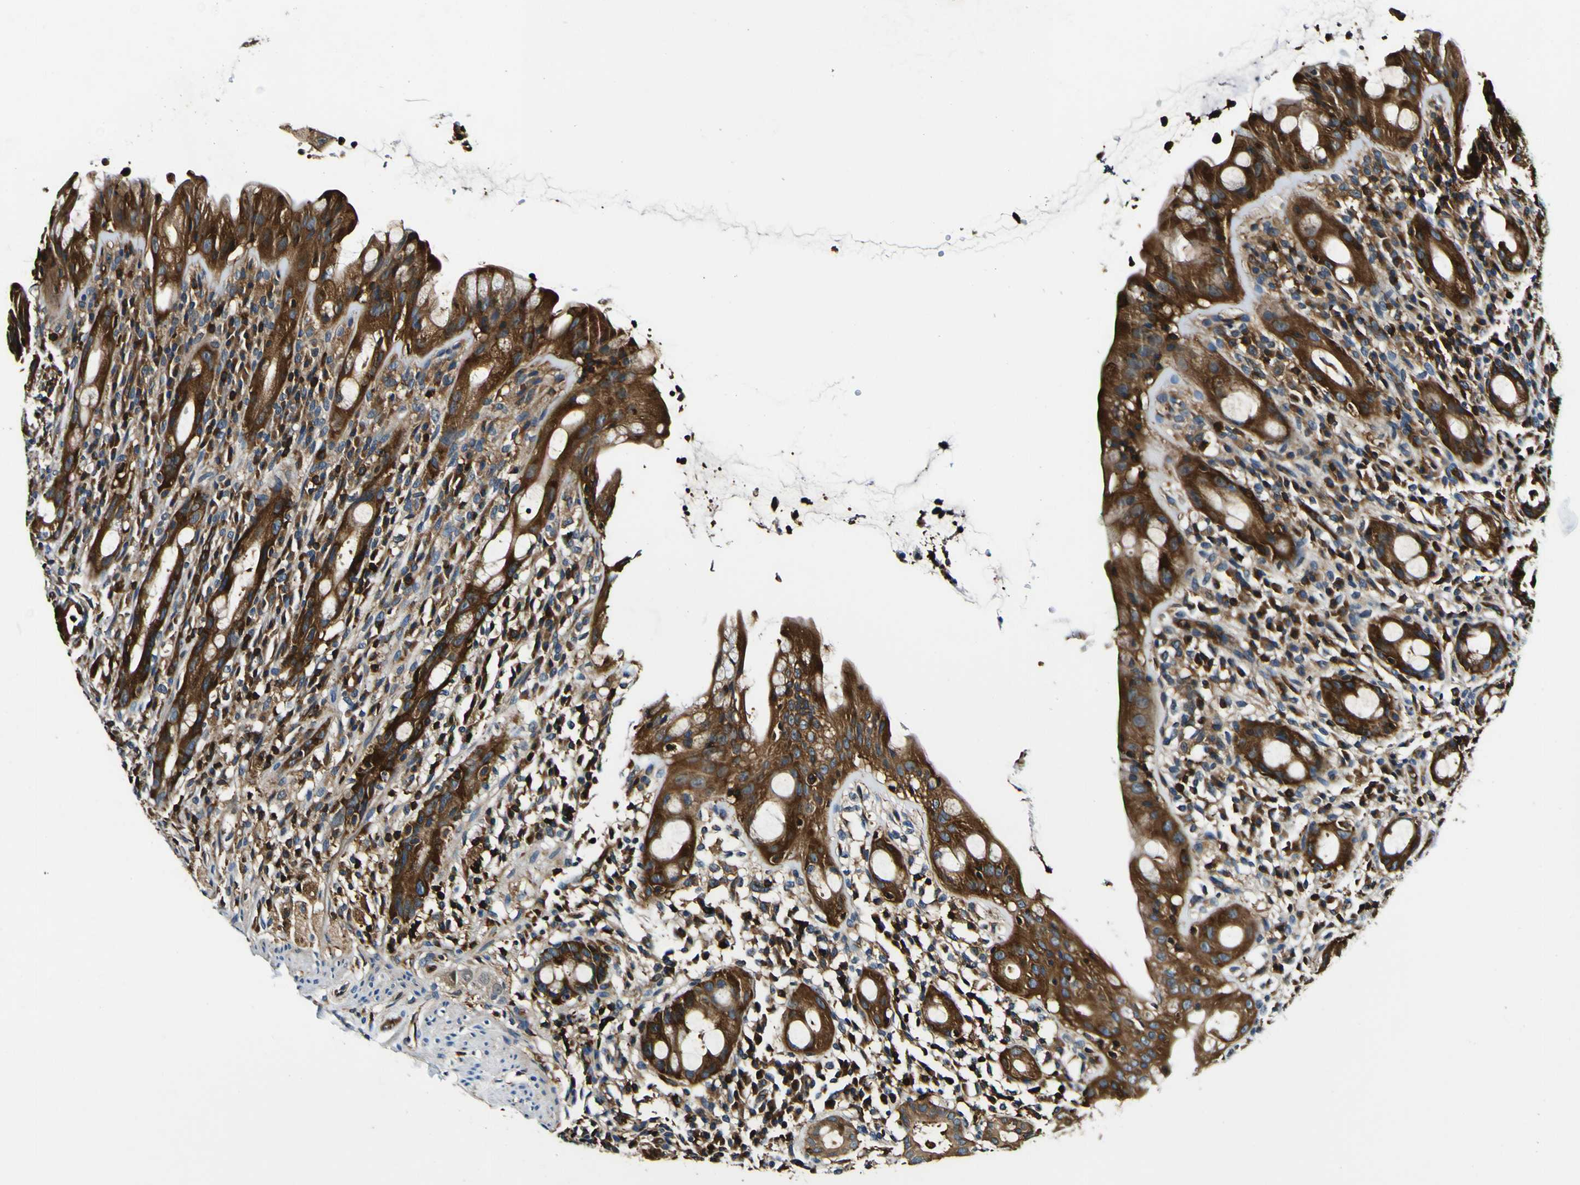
{"staining": {"intensity": "strong", "quantity": ">75%", "location": "cytoplasmic/membranous"}, "tissue": "rectum", "cell_type": "Glandular cells", "image_type": "normal", "snomed": [{"axis": "morphology", "description": "Normal tissue, NOS"}, {"axis": "topography", "description": "Rectum"}], "caption": "This histopathology image demonstrates unremarkable rectum stained with IHC to label a protein in brown. The cytoplasmic/membranous of glandular cells show strong positivity for the protein. Nuclei are counter-stained blue.", "gene": "RHOT2", "patient": {"sex": "male", "age": 44}}